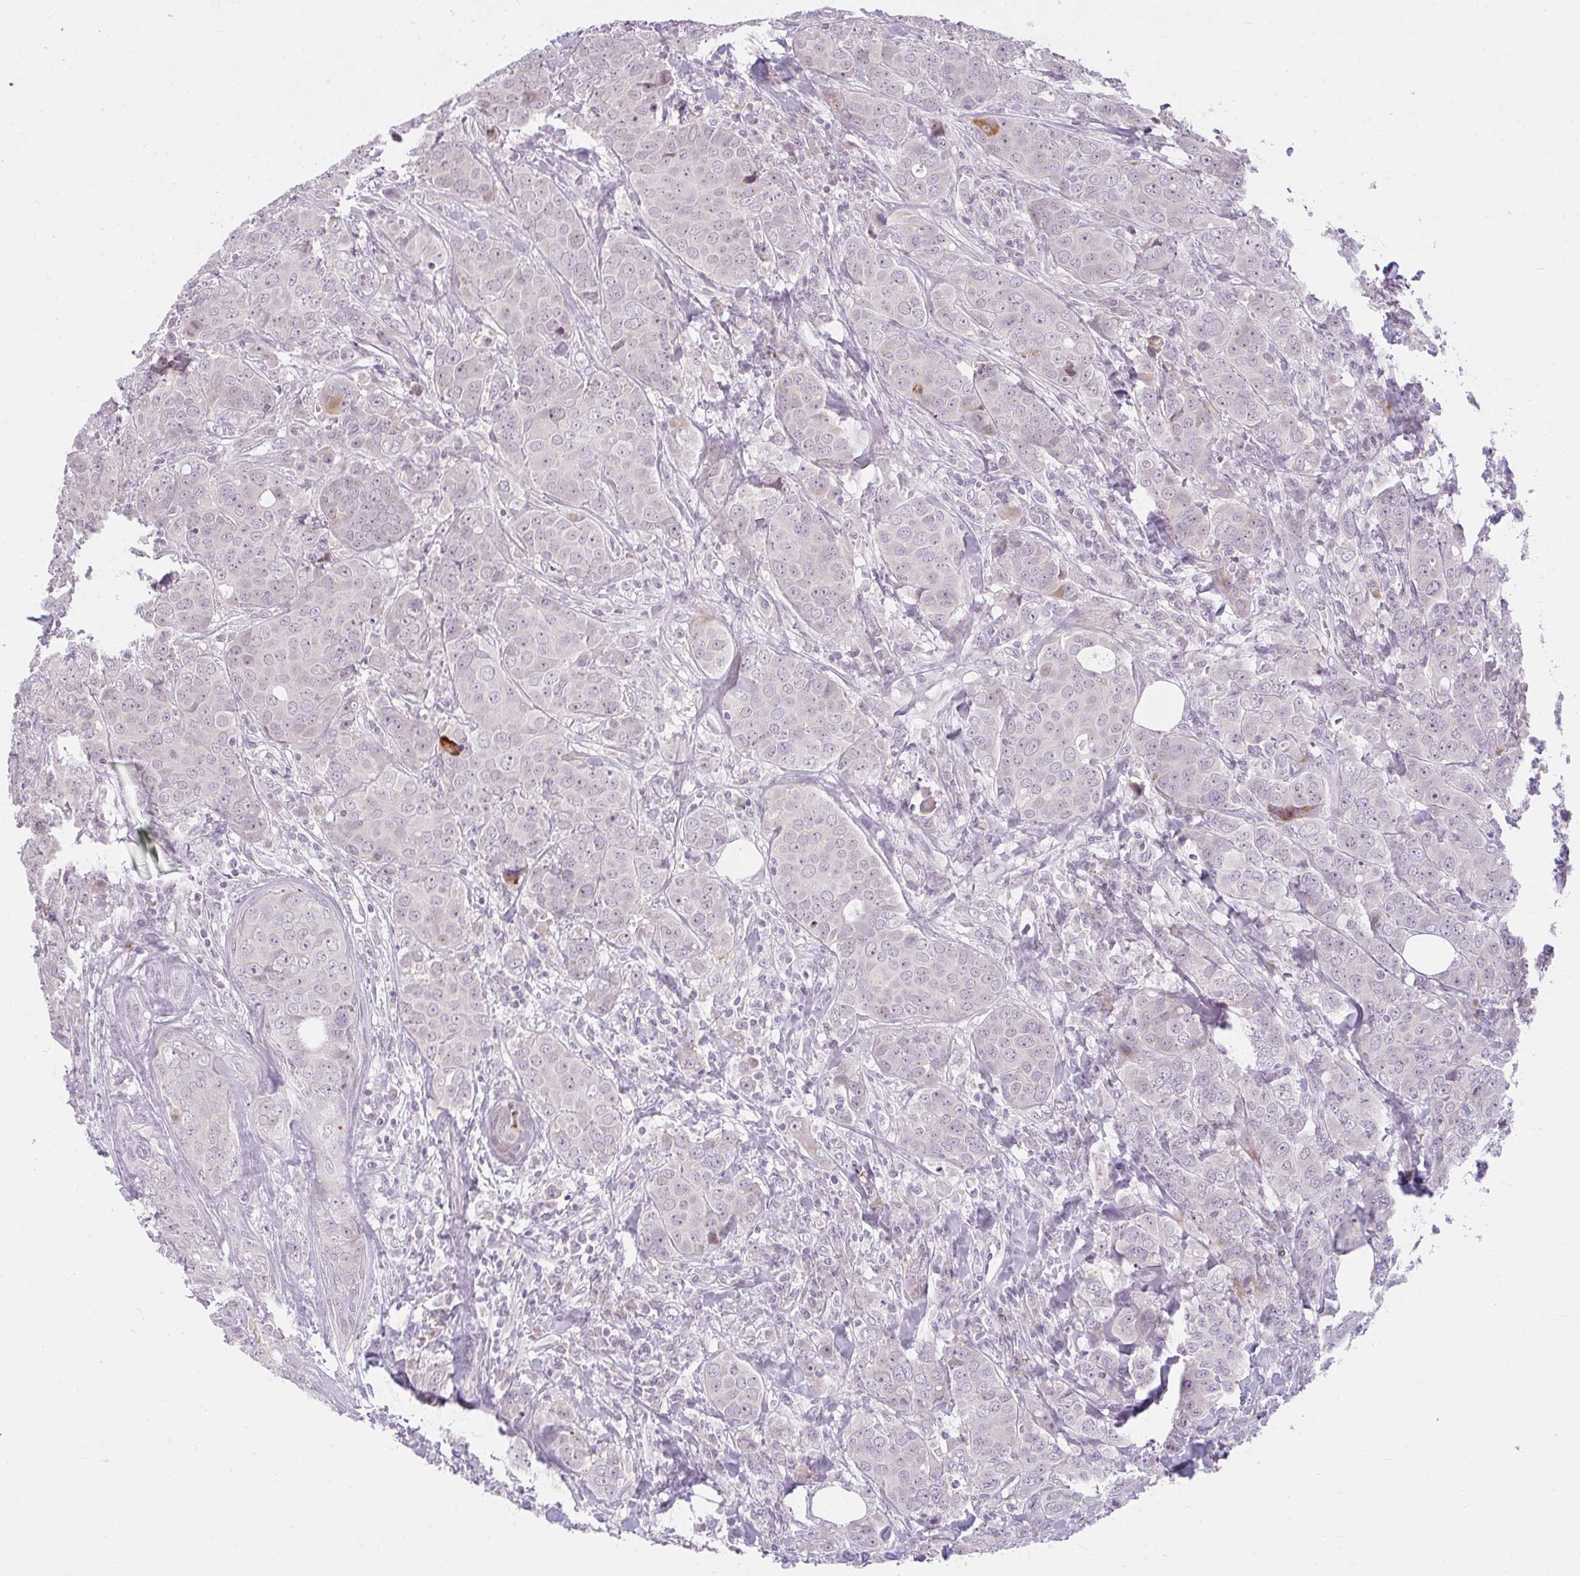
{"staining": {"intensity": "negative", "quantity": "none", "location": "none"}, "tissue": "breast cancer", "cell_type": "Tumor cells", "image_type": "cancer", "snomed": [{"axis": "morphology", "description": "Duct carcinoma"}, {"axis": "topography", "description": "Breast"}], "caption": "Immunohistochemistry (IHC) of human breast invasive ductal carcinoma displays no positivity in tumor cells. Brightfield microscopy of immunohistochemistry (IHC) stained with DAB (3,3'-diaminobenzidine) (brown) and hematoxylin (blue), captured at high magnification.", "gene": "ZFYVE26", "patient": {"sex": "female", "age": 43}}